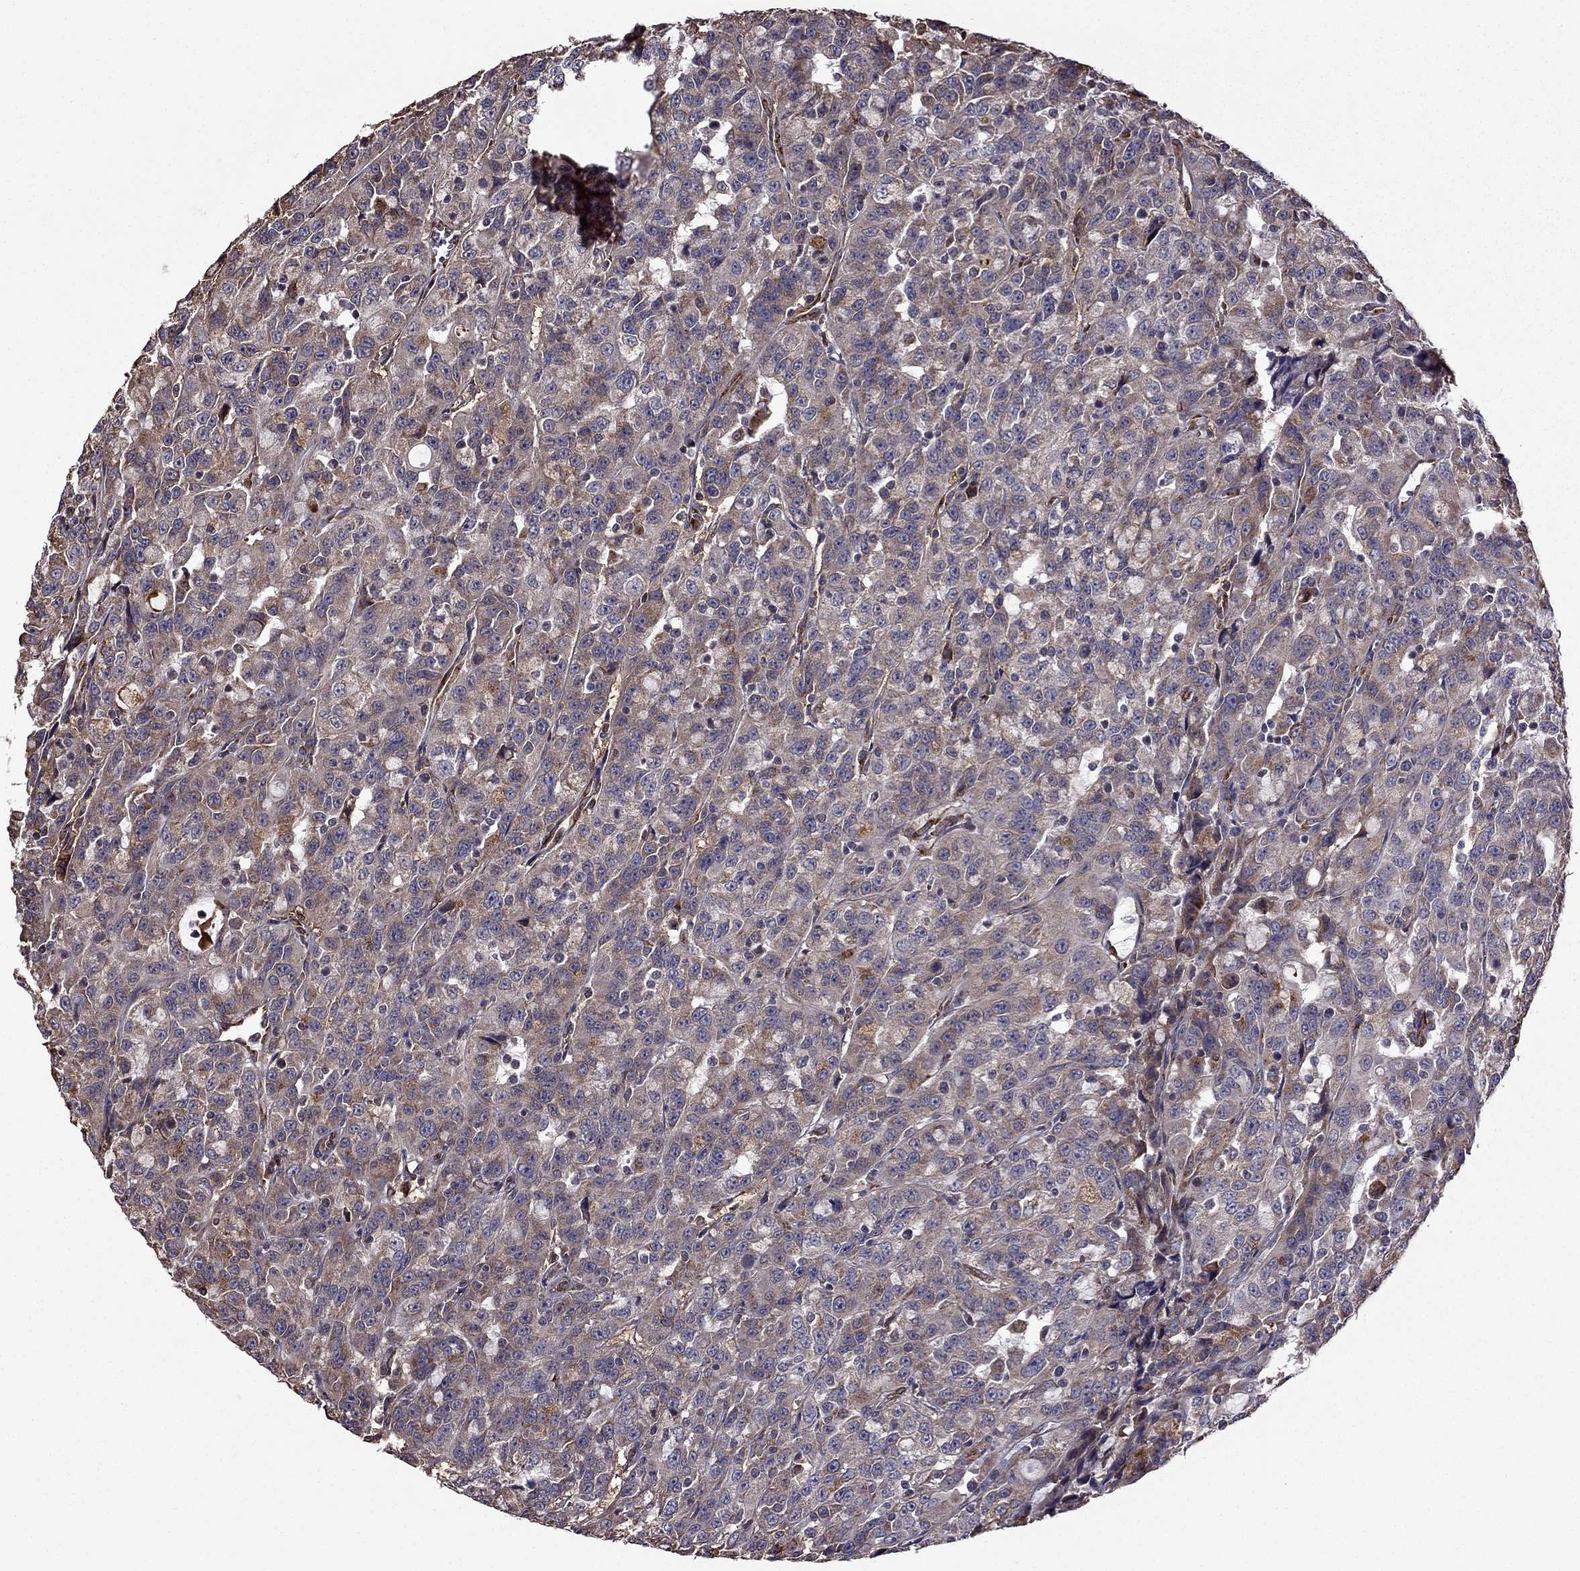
{"staining": {"intensity": "moderate", "quantity": "25%-75%", "location": "cytoplasmic/membranous"}, "tissue": "urothelial cancer", "cell_type": "Tumor cells", "image_type": "cancer", "snomed": [{"axis": "morphology", "description": "Urothelial carcinoma, NOS"}, {"axis": "morphology", "description": "Urothelial carcinoma, High grade"}, {"axis": "topography", "description": "Urinary bladder"}], "caption": "Approximately 25%-75% of tumor cells in human transitional cell carcinoma show moderate cytoplasmic/membranous protein staining as visualized by brown immunohistochemical staining.", "gene": "IKBIP", "patient": {"sex": "female", "age": 73}}